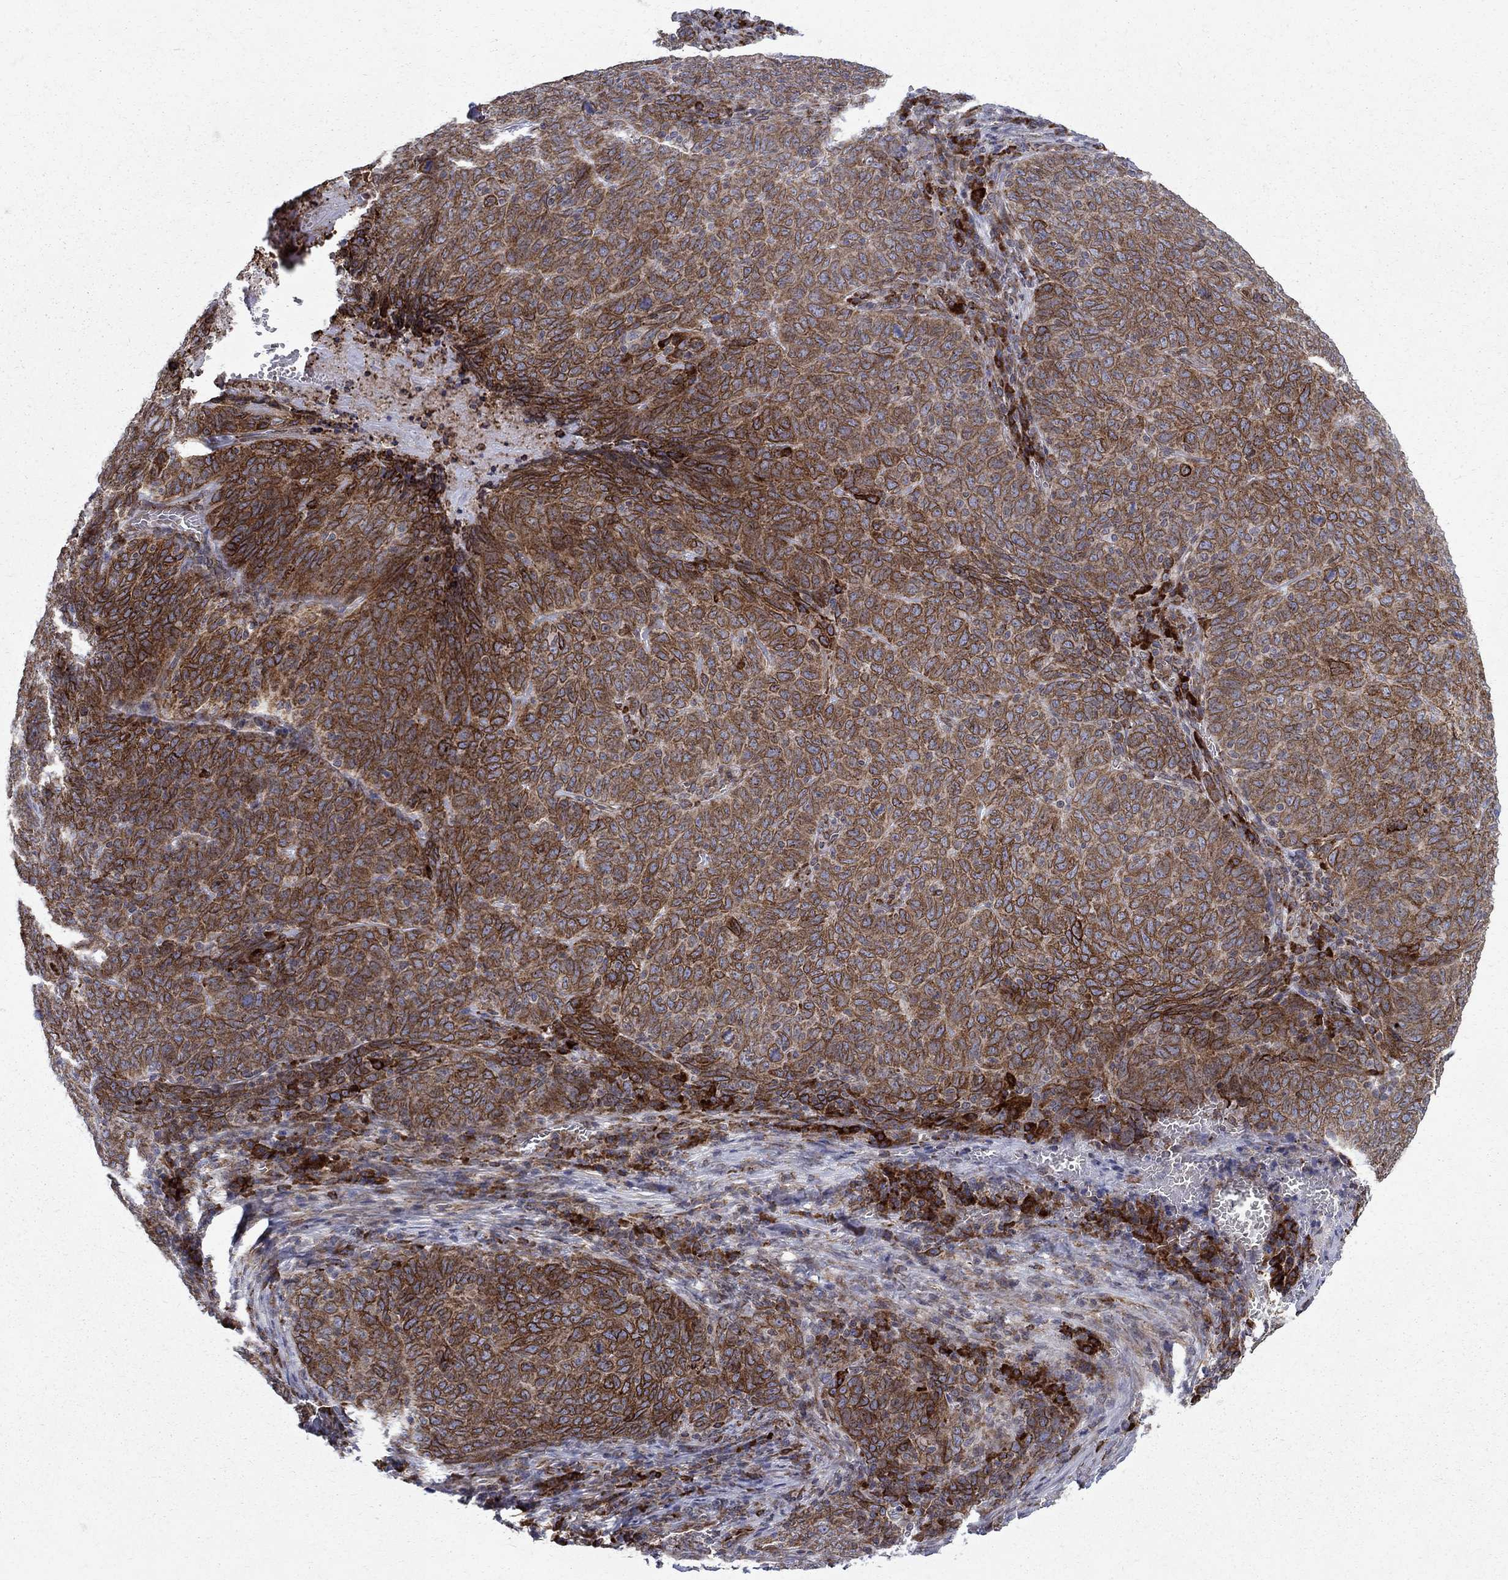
{"staining": {"intensity": "strong", "quantity": "25%-75%", "location": "cytoplasmic/membranous,nuclear"}, "tissue": "skin cancer", "cell_type": "Tumor cells", "image_type": "cancer", "snomed": [{"axis": "morphology", "description": "Squamous cell carcinoma, NOS"}, {"axis": "topography", "description": "Skin"}, {"axis": "topography", "description": "Anal"}], "caption": "This micrograph demonstrates immunohistochemistry (IHC) staining of skin cancer, with high strong cytoplasmic/membranous and nuclear staining in about 25%-75% of tumor cells.", "gene": "CAB39L", "patient": {"sex": "female", "age": 51}}